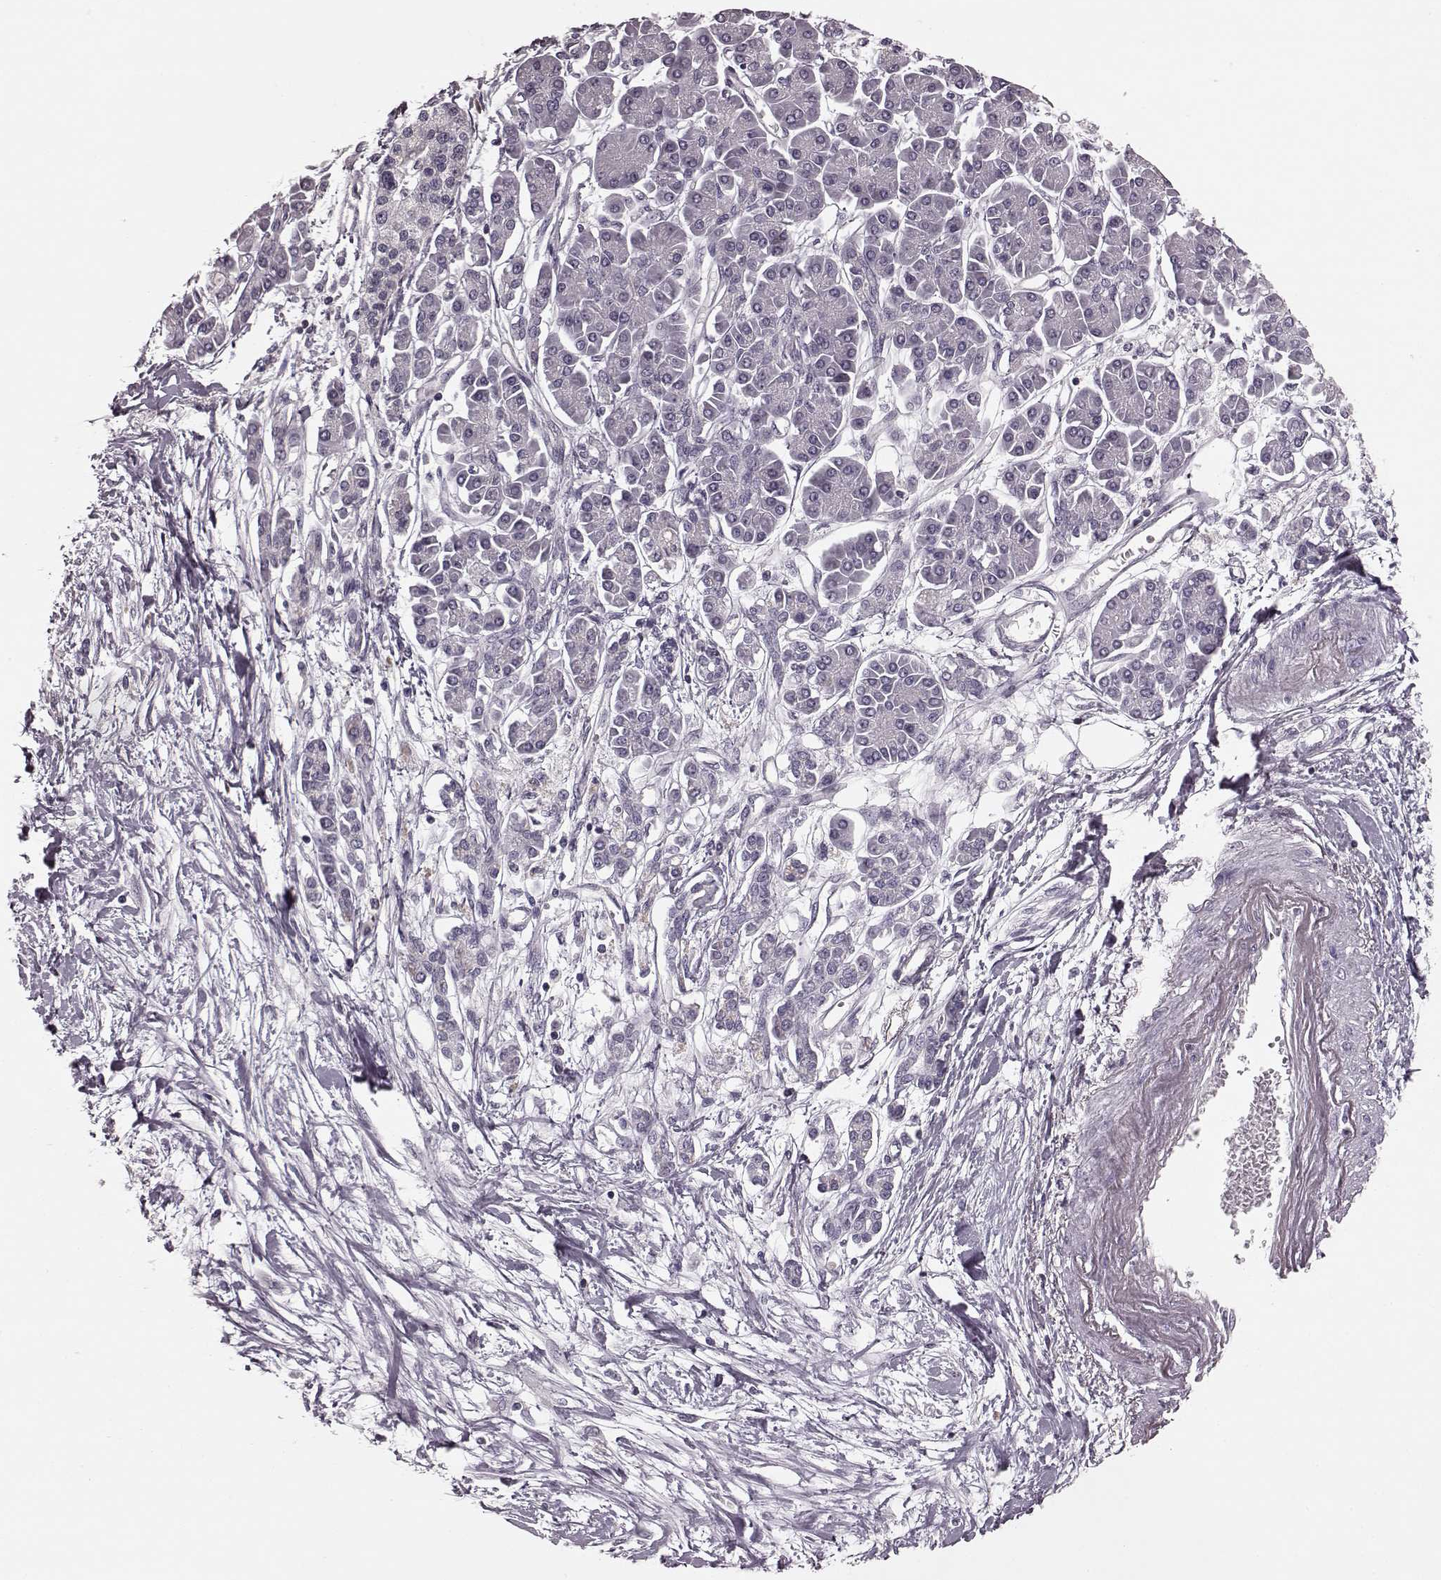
{"staining": {"intensity": "negative", "quantity": "none", "location": "none"}, "tissue": "pancreatic cancer", "cell_type": "Tumor cells", "image_type": "cancer", "snomed": [{"axis": "morphology", "description": "Adenocarcinoma, NOS"}, {"axis": "topography", "description": "Pancreas"}], "caption": "Immunohistochemistry (IHC) of human adenocarcinoma (pancreatic) reveals no positivity in tumor cells.", "gene": "CD28", "patient": {"sex": "female", "age": 77}}